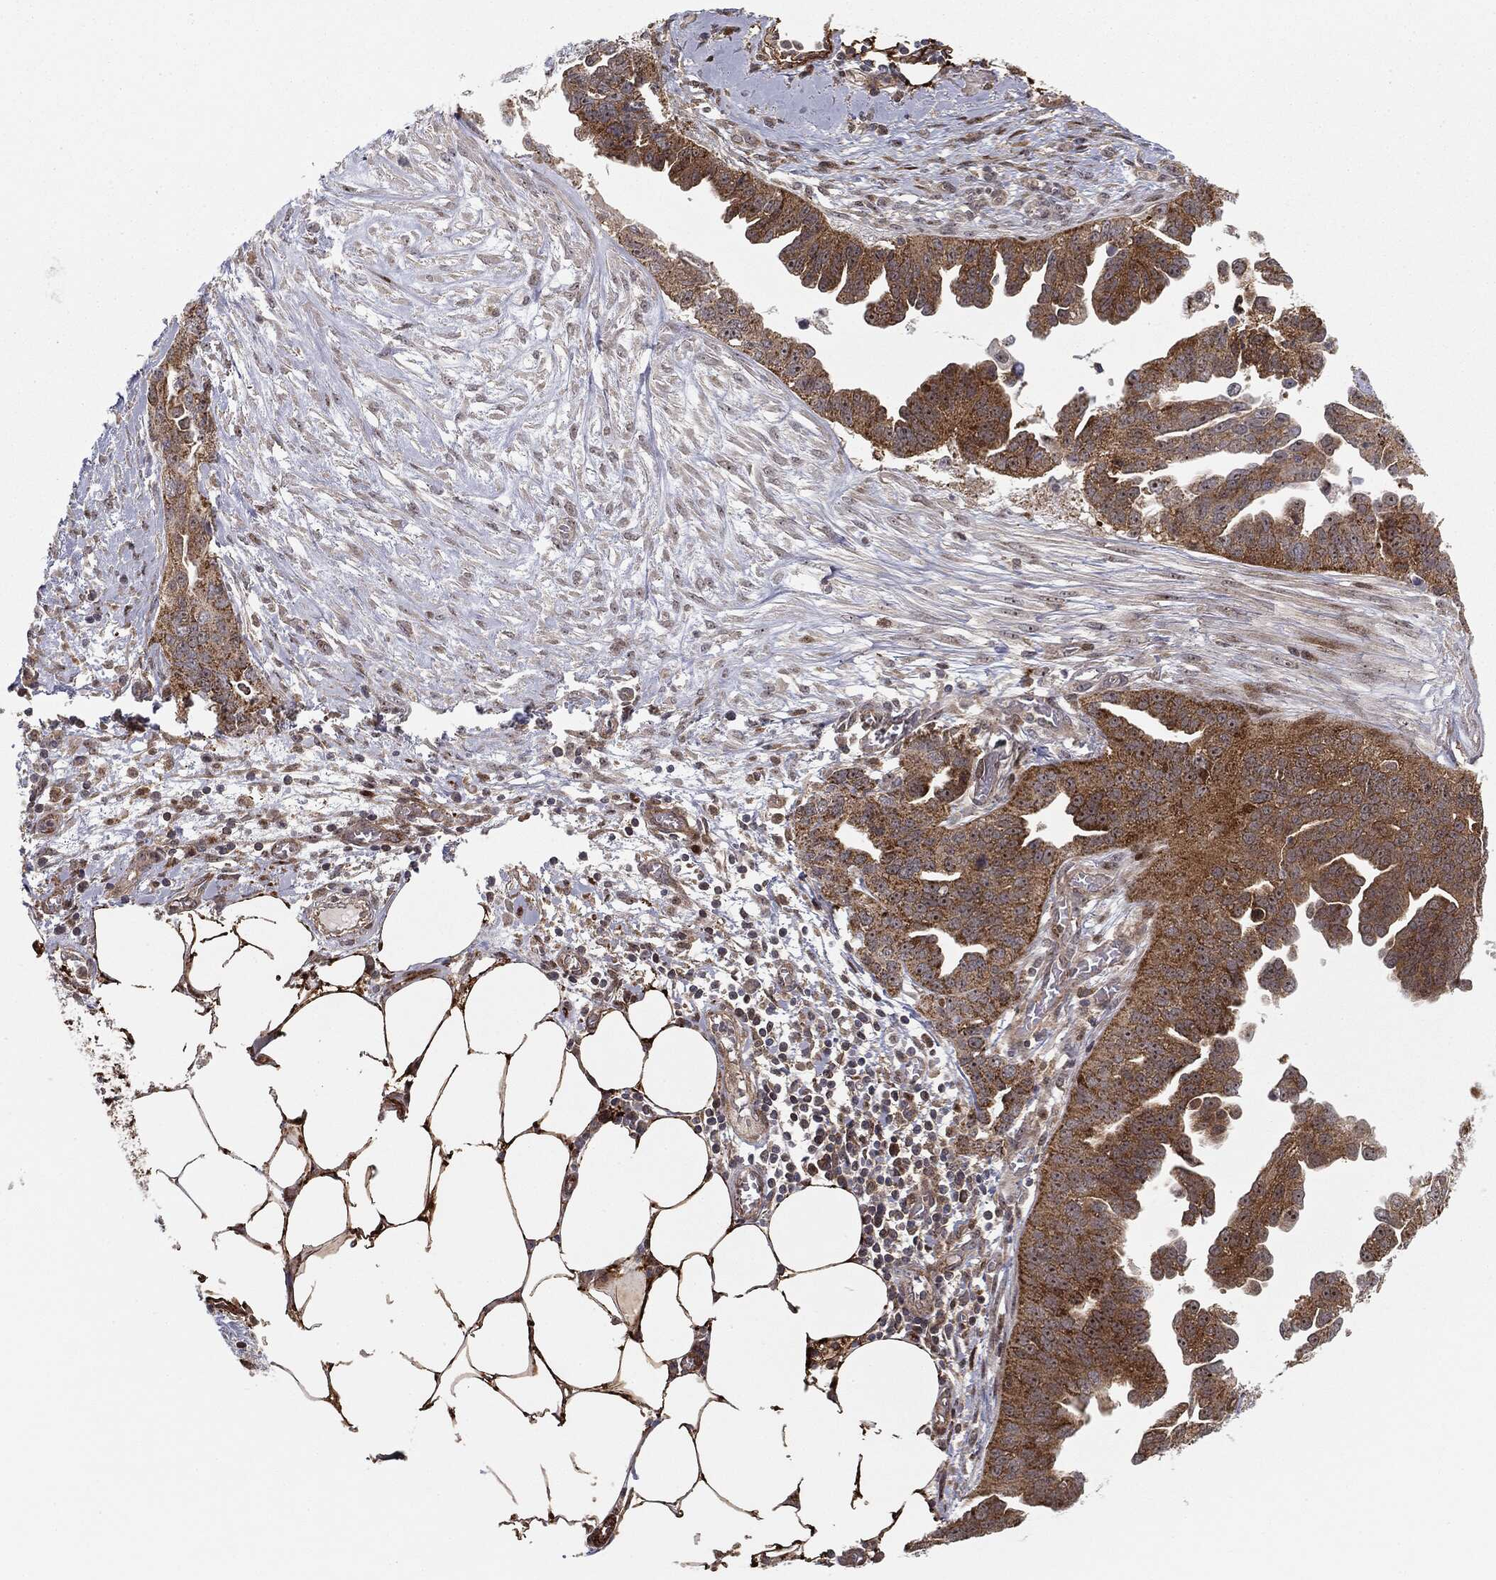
{"staining": {"intensity": "moderate", "quantity": ">75%", "location": "cytoplasmic/membranous"}, "tissue": "ovarian cancer", "cell_type": "Tumor cells", "image_type": "cancer", "snomed": [{"axis": "morphology", "description": "Cystadenocarcinoma, serous, NOS"}, {"axis": "topography", "description": "Ovary"}], "caption": "Ovarian cancer (serous cystadenocarcinoma) stained with a protein marker reveals moderate staining in tumor cells.", "gene": "PTEN", "patient": {"sex": "female", "age": 75}}